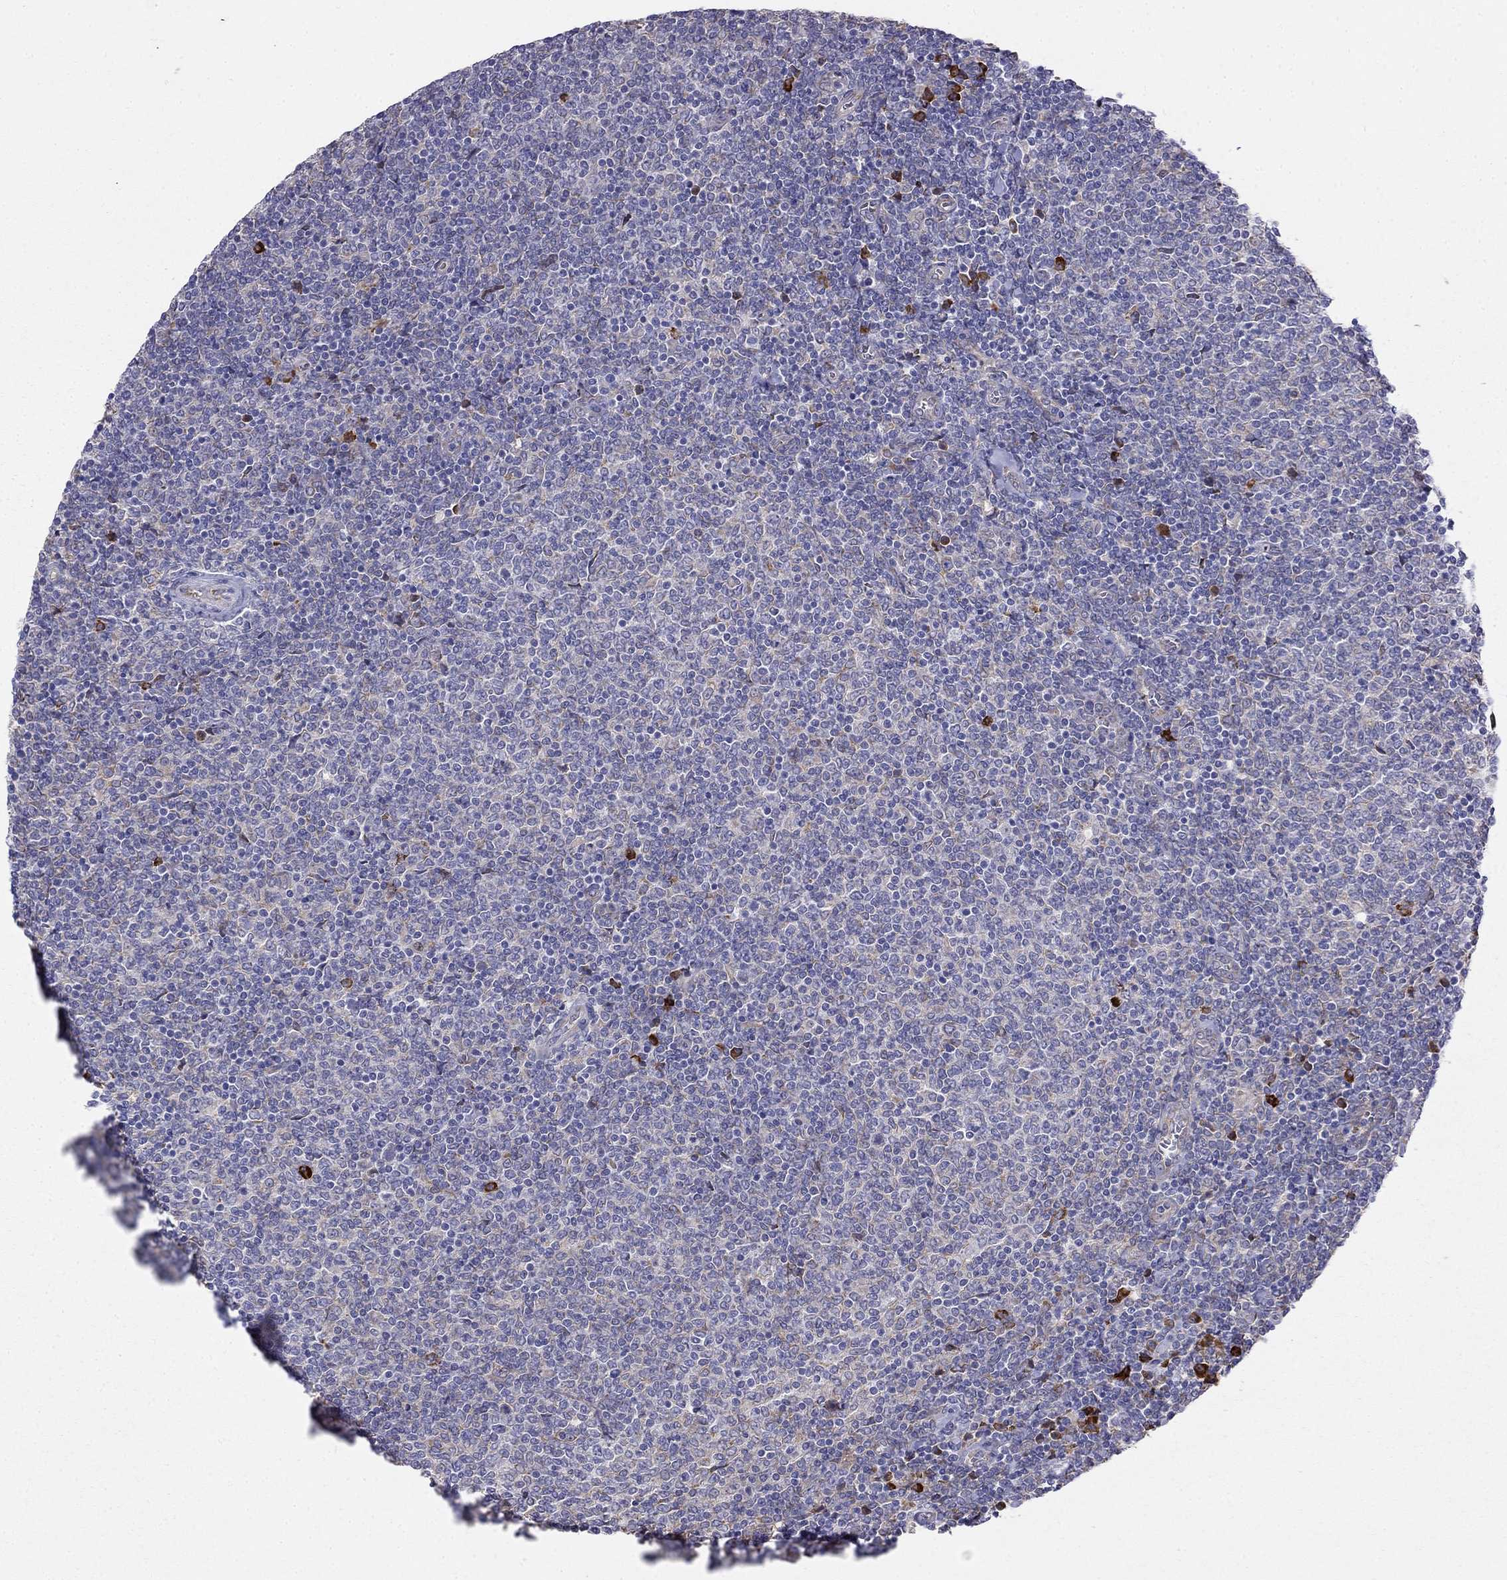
{"staining": {"intensity": "negative", "quantity": "none", "location": "none"}, "tissue": "lymphoma", "cell_type": "Tumor cells", "image_type": "cancer", "snomed": [{"axis": "morphology", "description": "Malignant lymphoma, non-Hodgkin's type, Low grade"}, {"axis": "topography", "description": "Lymph node"}], "caption": "Tumor cells show no significant staining in lymphoma.", "gene": "LONRF2", "patient": {"sex": "male", "age": 52}}